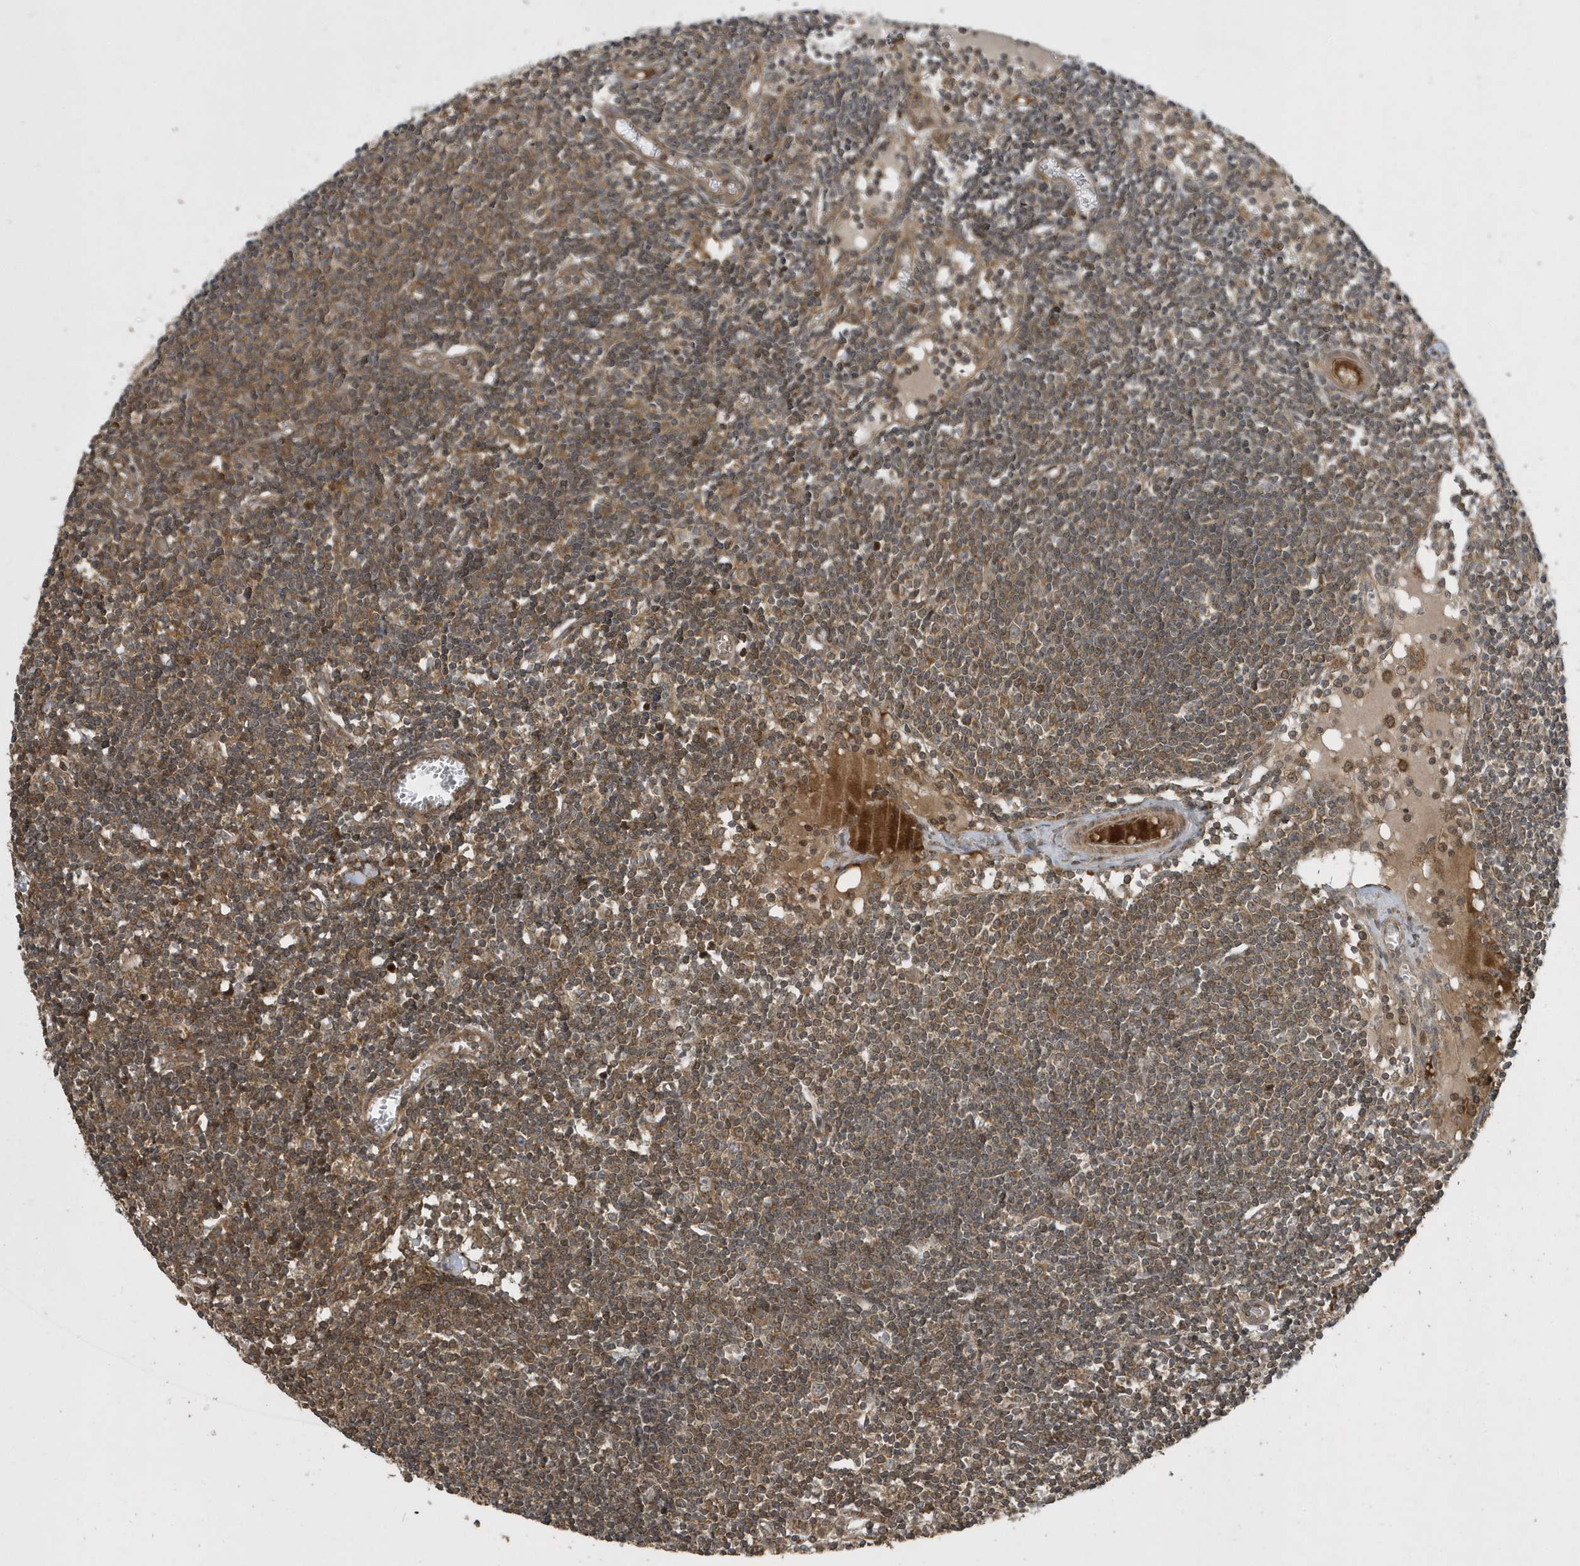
{"staining": {"intensity": "moderate", "quantity": "25%-75%", "location": "cytoplasmic/membranous"}, "tissue": "lymph node", "cell_type": "Germinal center cells", "image_type": "normal", "snomed": [{"axis": "morphology", "description": "Normal tissue, NOS"}, {"axis": "topography", "description": "Lymph node"}], "caption": "This micrograph shows immunohistochemistry (IHC) staining of benign human lymph node, with medium moderate cytoplasmic/membranous positivity in about 25%-75% of germinal center cells.", "gene": "STAMBP", "patient": {"sex": "female", "age": 11}}